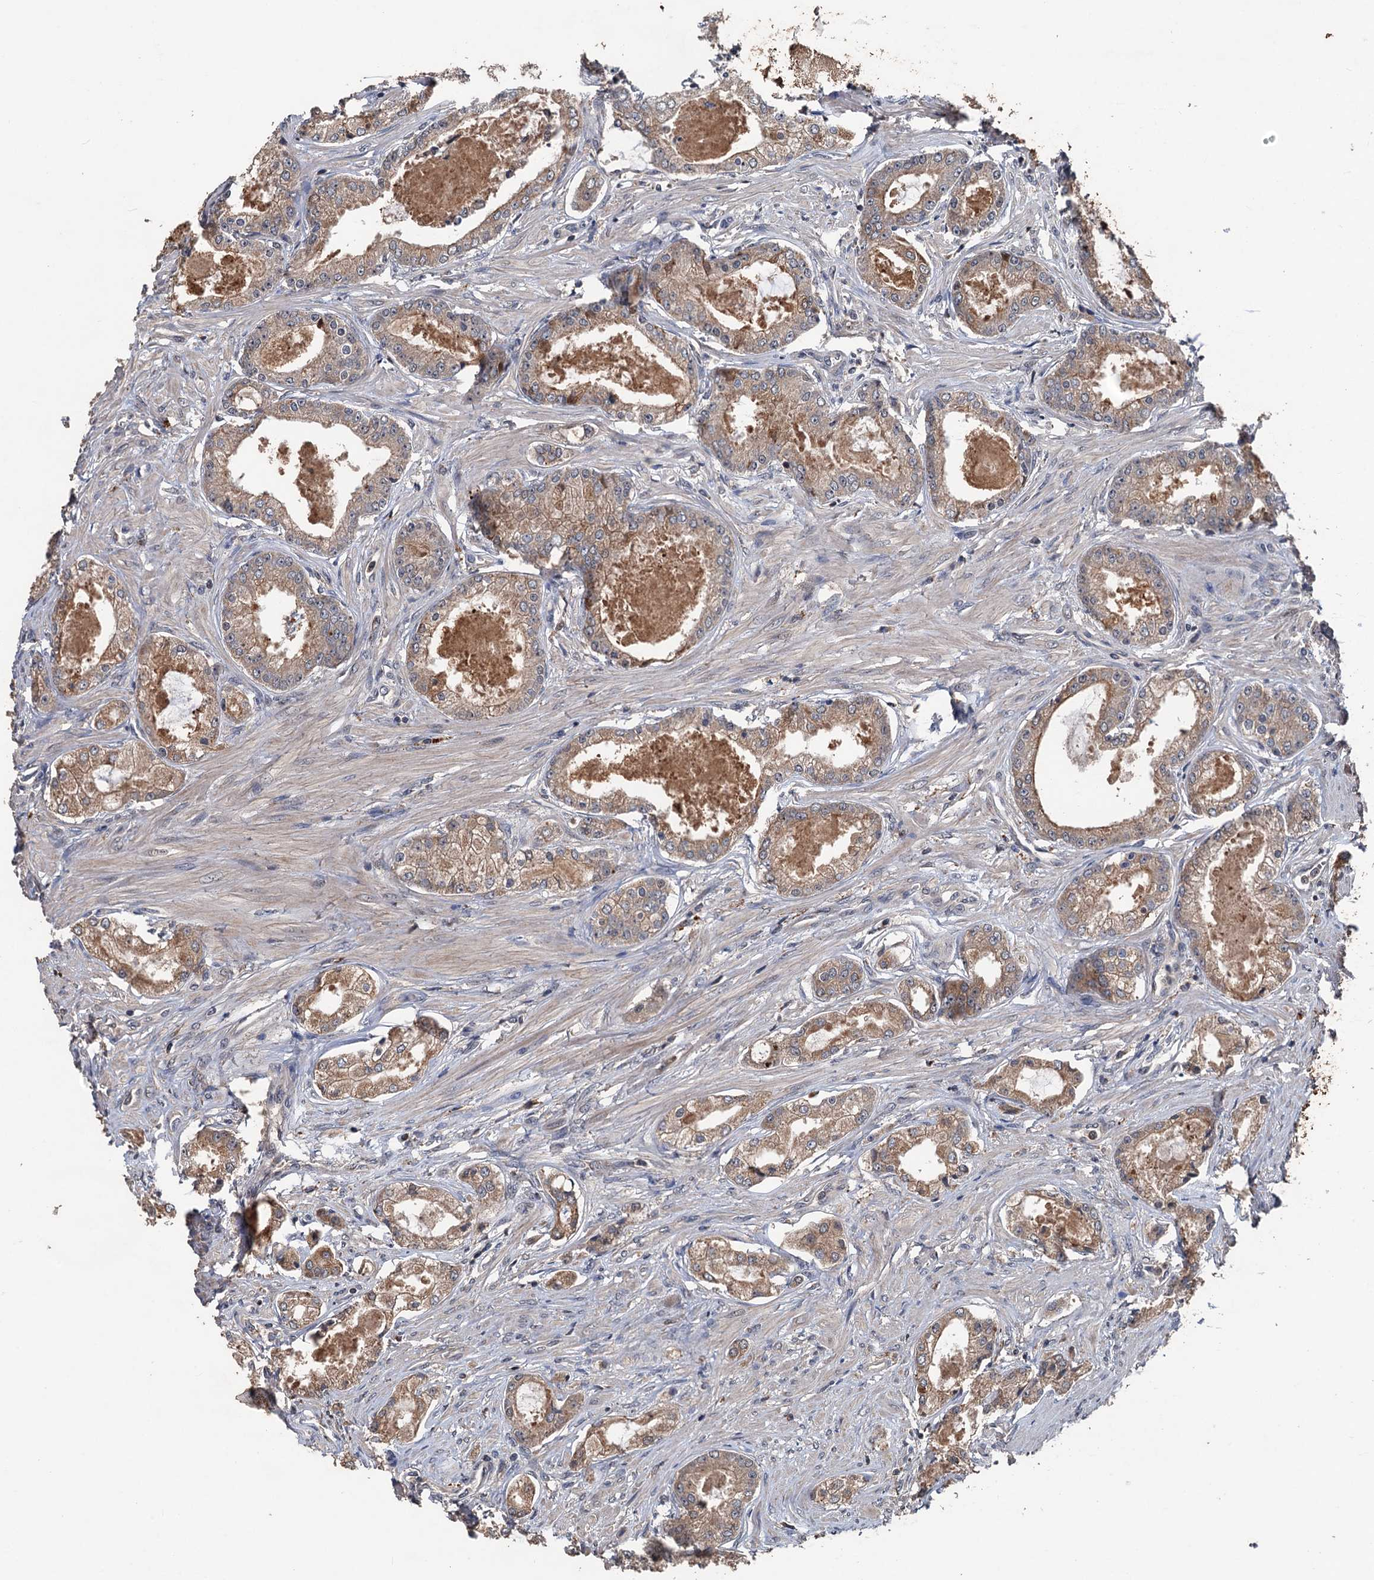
{"staining": {"intensity": "moderate", "quantity": ">75%", "location": "cytoplasmic/membranous"}, "tissue": "prostate cancer", "cell_type": "Tumor cells", "image_type": "cancer", "snomed": [{"axis": "morphology", "description": "Adenocarcinoma, Low grade"}, {"axis": "topography", "description": "Prostate"}], "caption": "Tumor cells exhibit moderate cytoplasmic/membranous staining in about >75% of cells in prostate low-grade adenocarcinoma.", "gene": "ZNF438", "patient": {"sex": "male", "age": 68}}